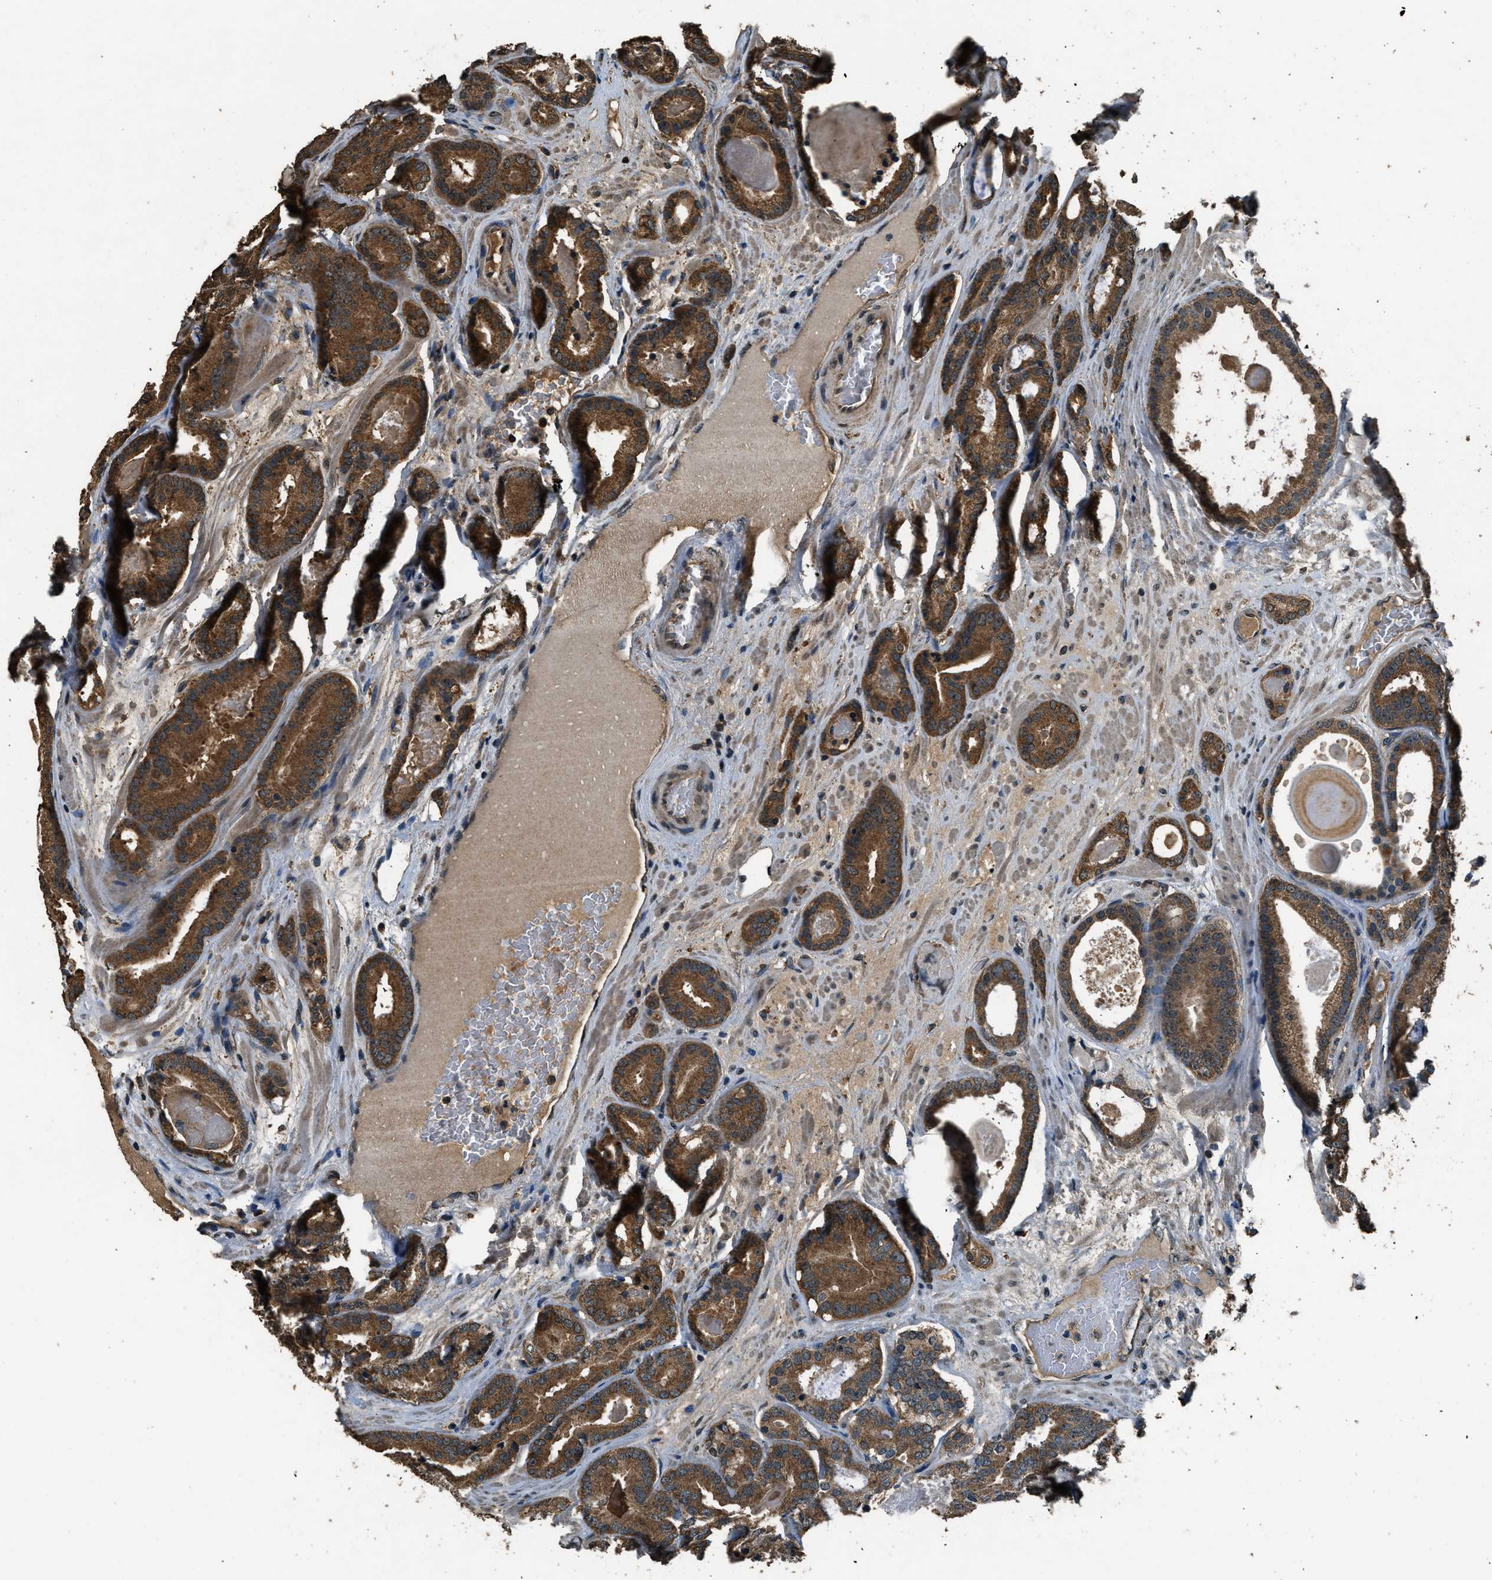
{"staining": {"intensity": "strong", "quantity": ">75%", "location": "cytoplasmic/membranous"}, "tissue": "prostate cancer", "cell_type": "Tumor cells", "image_type": "cancer", "snomed": [{"axis": "morphology", "description": "Adenocarcinoma, High grade"}, {"axis": "topography", "description": "Prostate"}], "caption": "Protein staining of high-grade adenocarcinoma (prostate) tissue exhibits strong cytoplasmic/membranous positivity in approximately >75% of tumor cells.", "gene": "SALL3", "patient": {"sex": "male", "age": 60}}